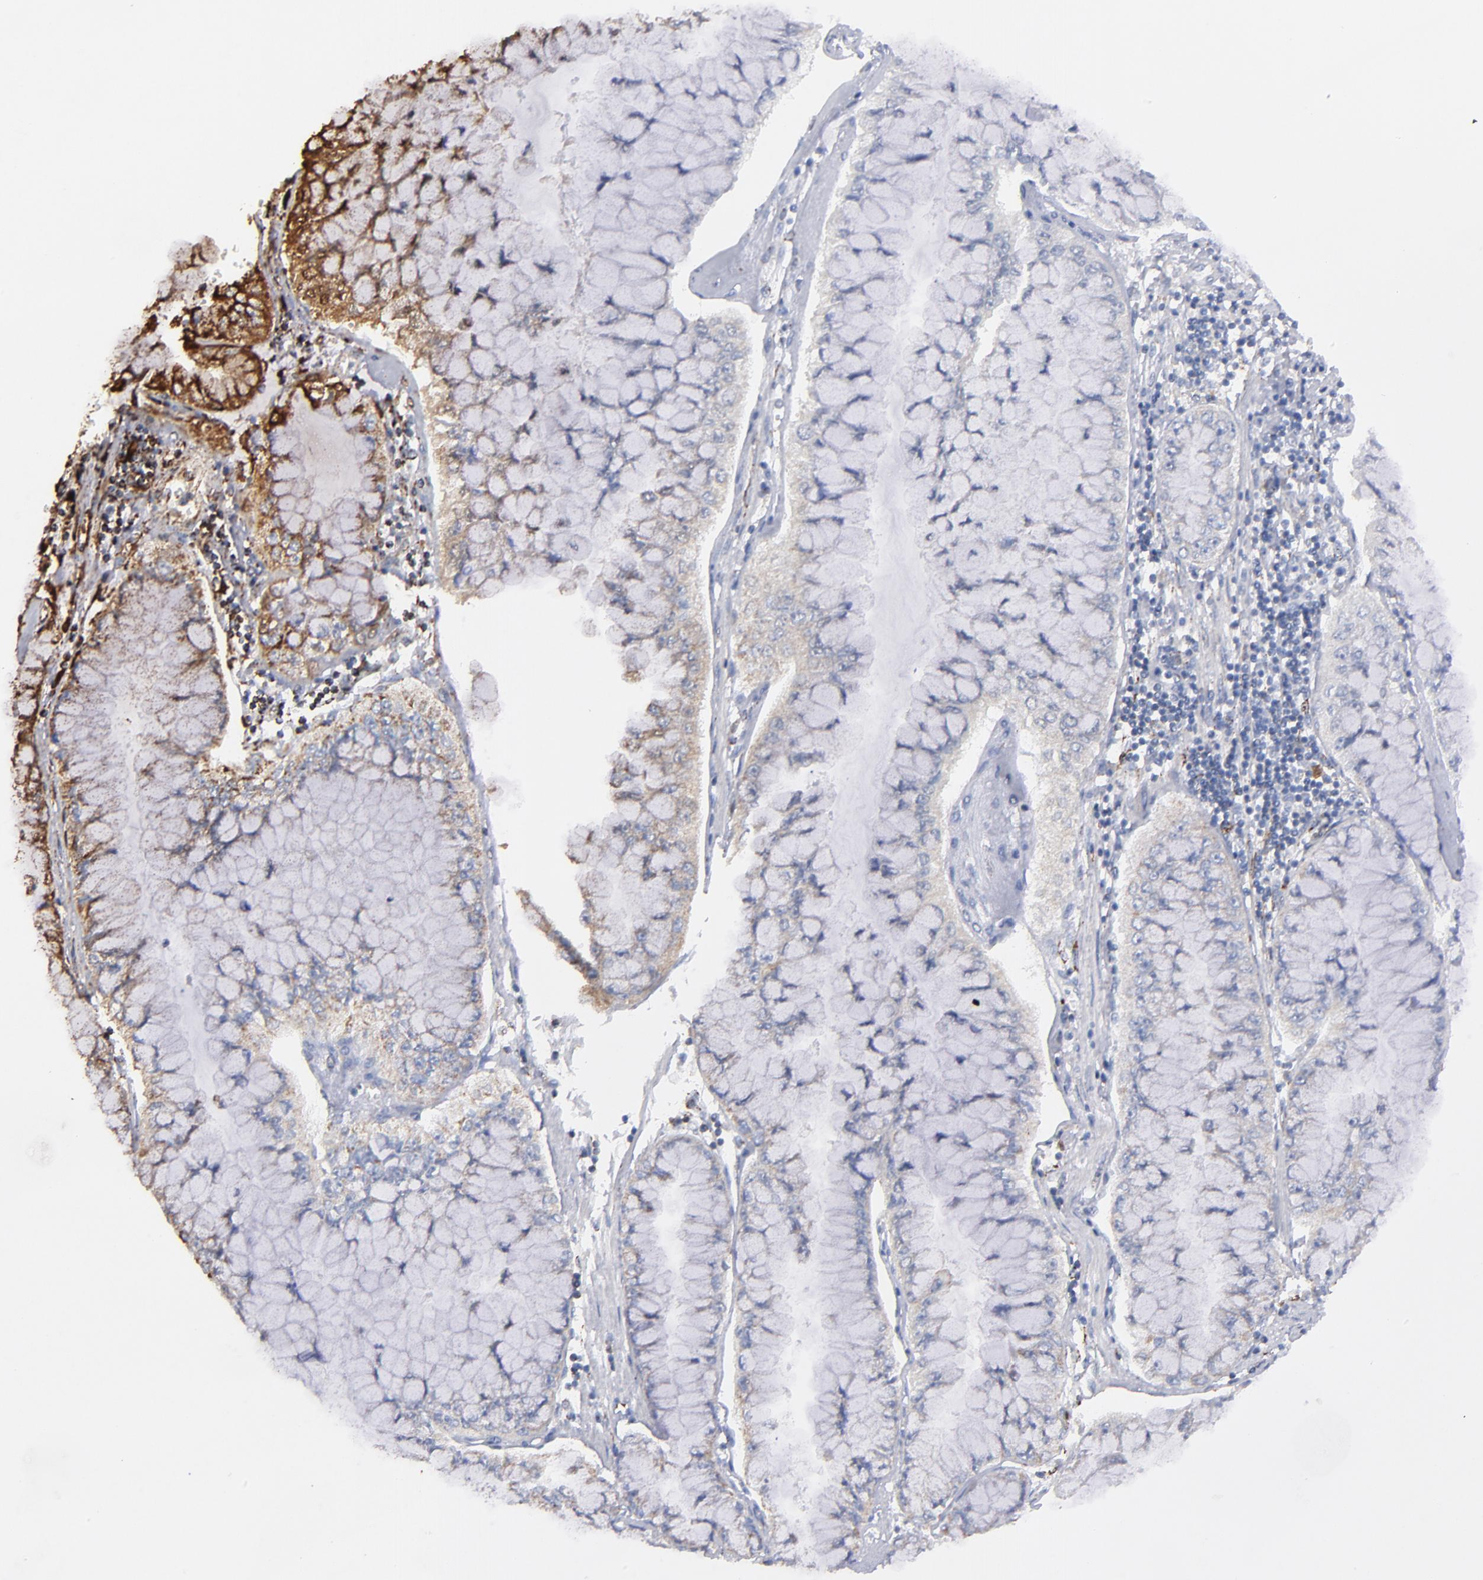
{"staining": {"intensity": "strong", "quantity": ">75%", "location": "cytoplasmic/membranous"}, "tissue": "liver cancer", "cell_type": "Tumor cells", "image_type": "cancer", "snomed": [{"axis": "morphology", "description": "Cholangiocarcinoma"}, {"axis": "topography", "description": "Liver"}], "caption": "Liver cholangiocarcinoma was stained to show a protein in brown. There is high levels of strong cytoplasmic/membranous positivity in about >75% of tumor cells. (IHC, brightfield microscopy, high magnification).", "gene": "SOD2", "patient": {"sex": "female", "age": 79}}